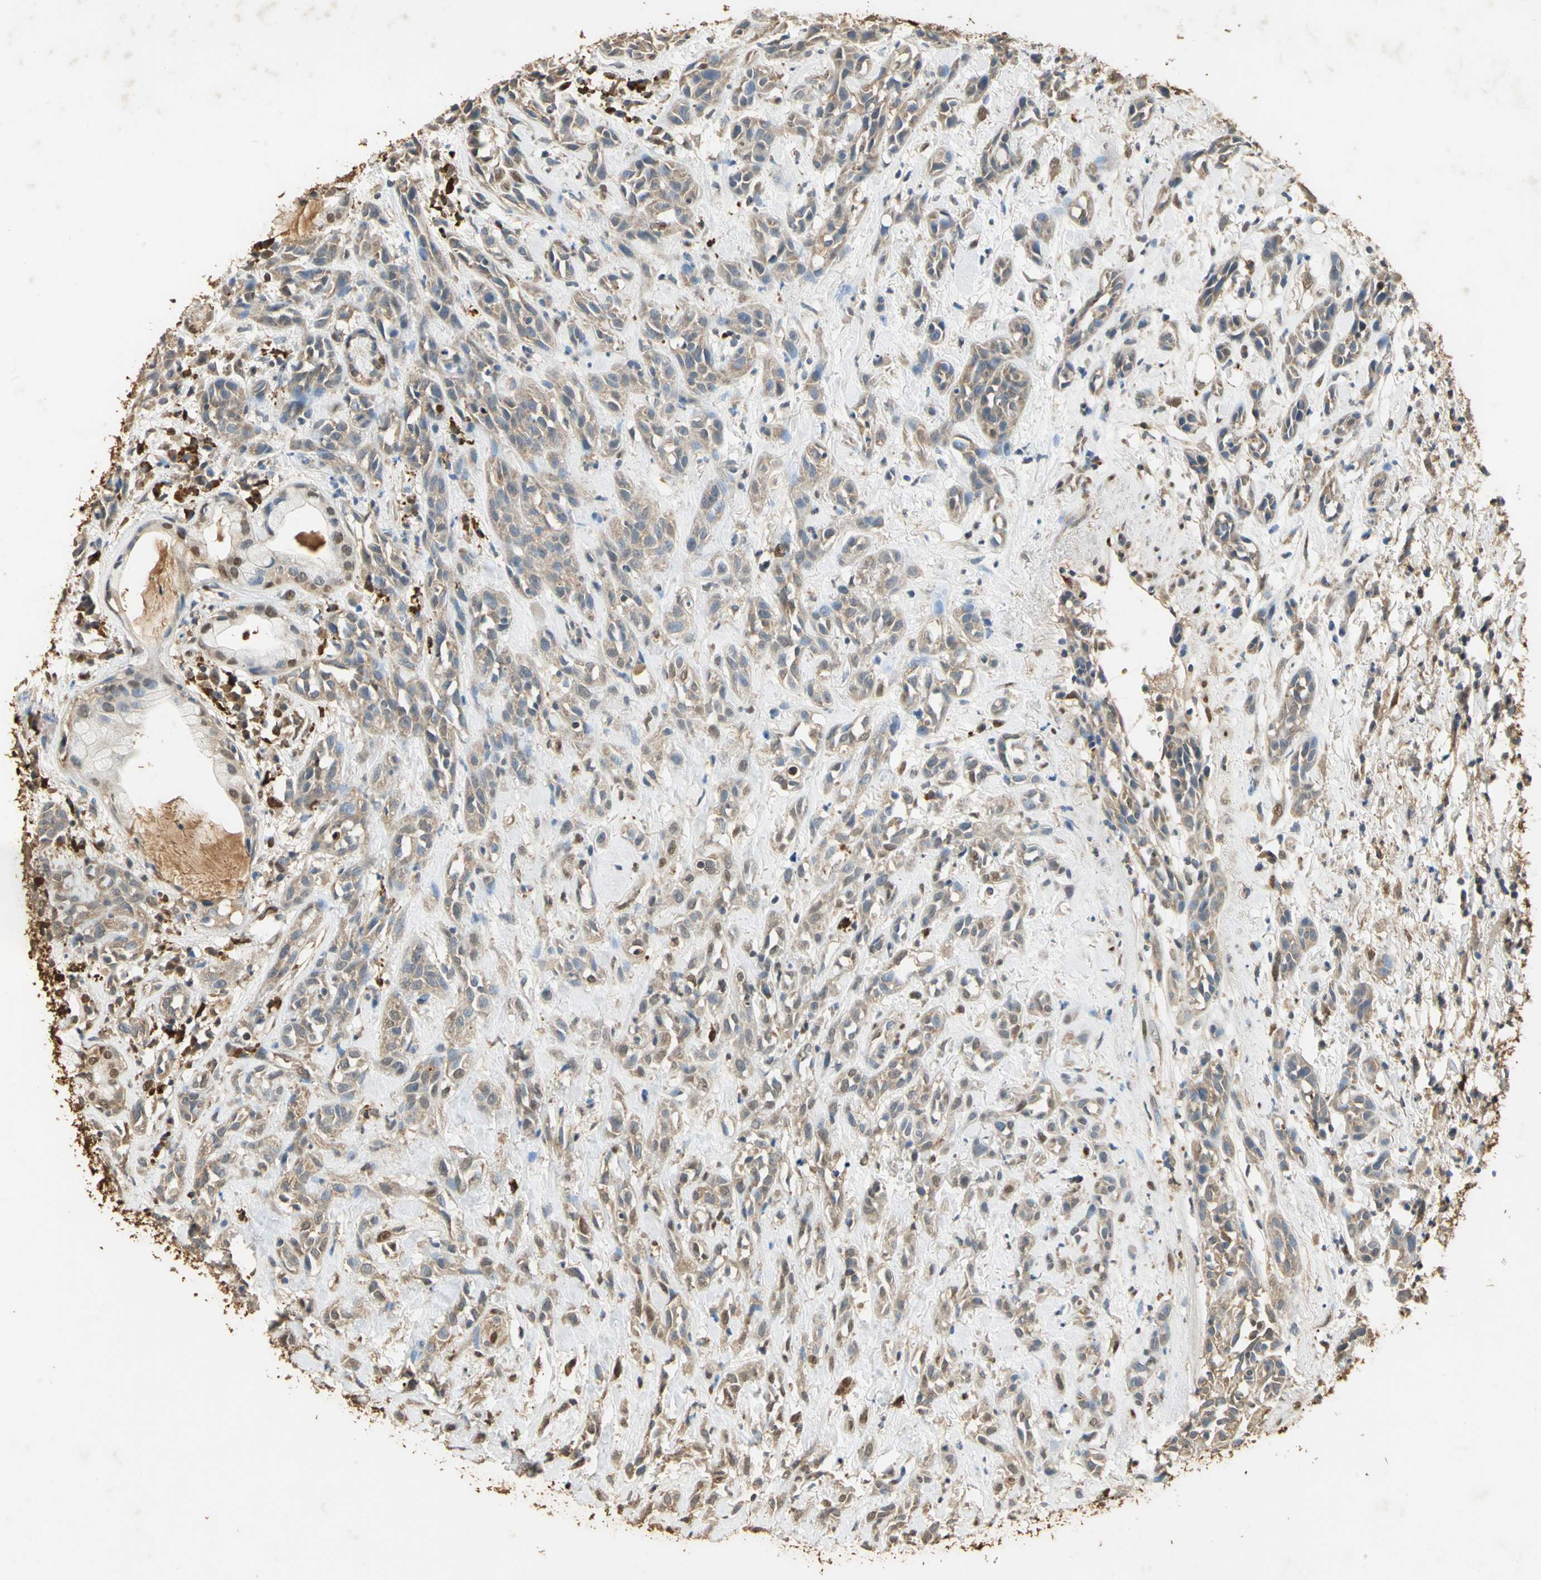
{"staining": {"intensity": "weak", "quantity": "25%-75%", "location": "cytoplasmic/membranous"}, "tissue": "head and neck cancer", "cell_type": "Tumor cells", "image_type": "cancer", "snomed": [{"axis": "morphology", "description": "Squamous cell carcinoma, NOS"}, {"axis": "topography", "description": "Head-Neck"}], "caption": "Squamous cell carcinoma (head and neck) was stained to show a protein in brown. There is low levels of weak cytoplasmic/membranous positivity in approximately 25%-75% of tumor cells.", "gene": "GAPDH", "patient": {"sex": "male", "age": 62}}